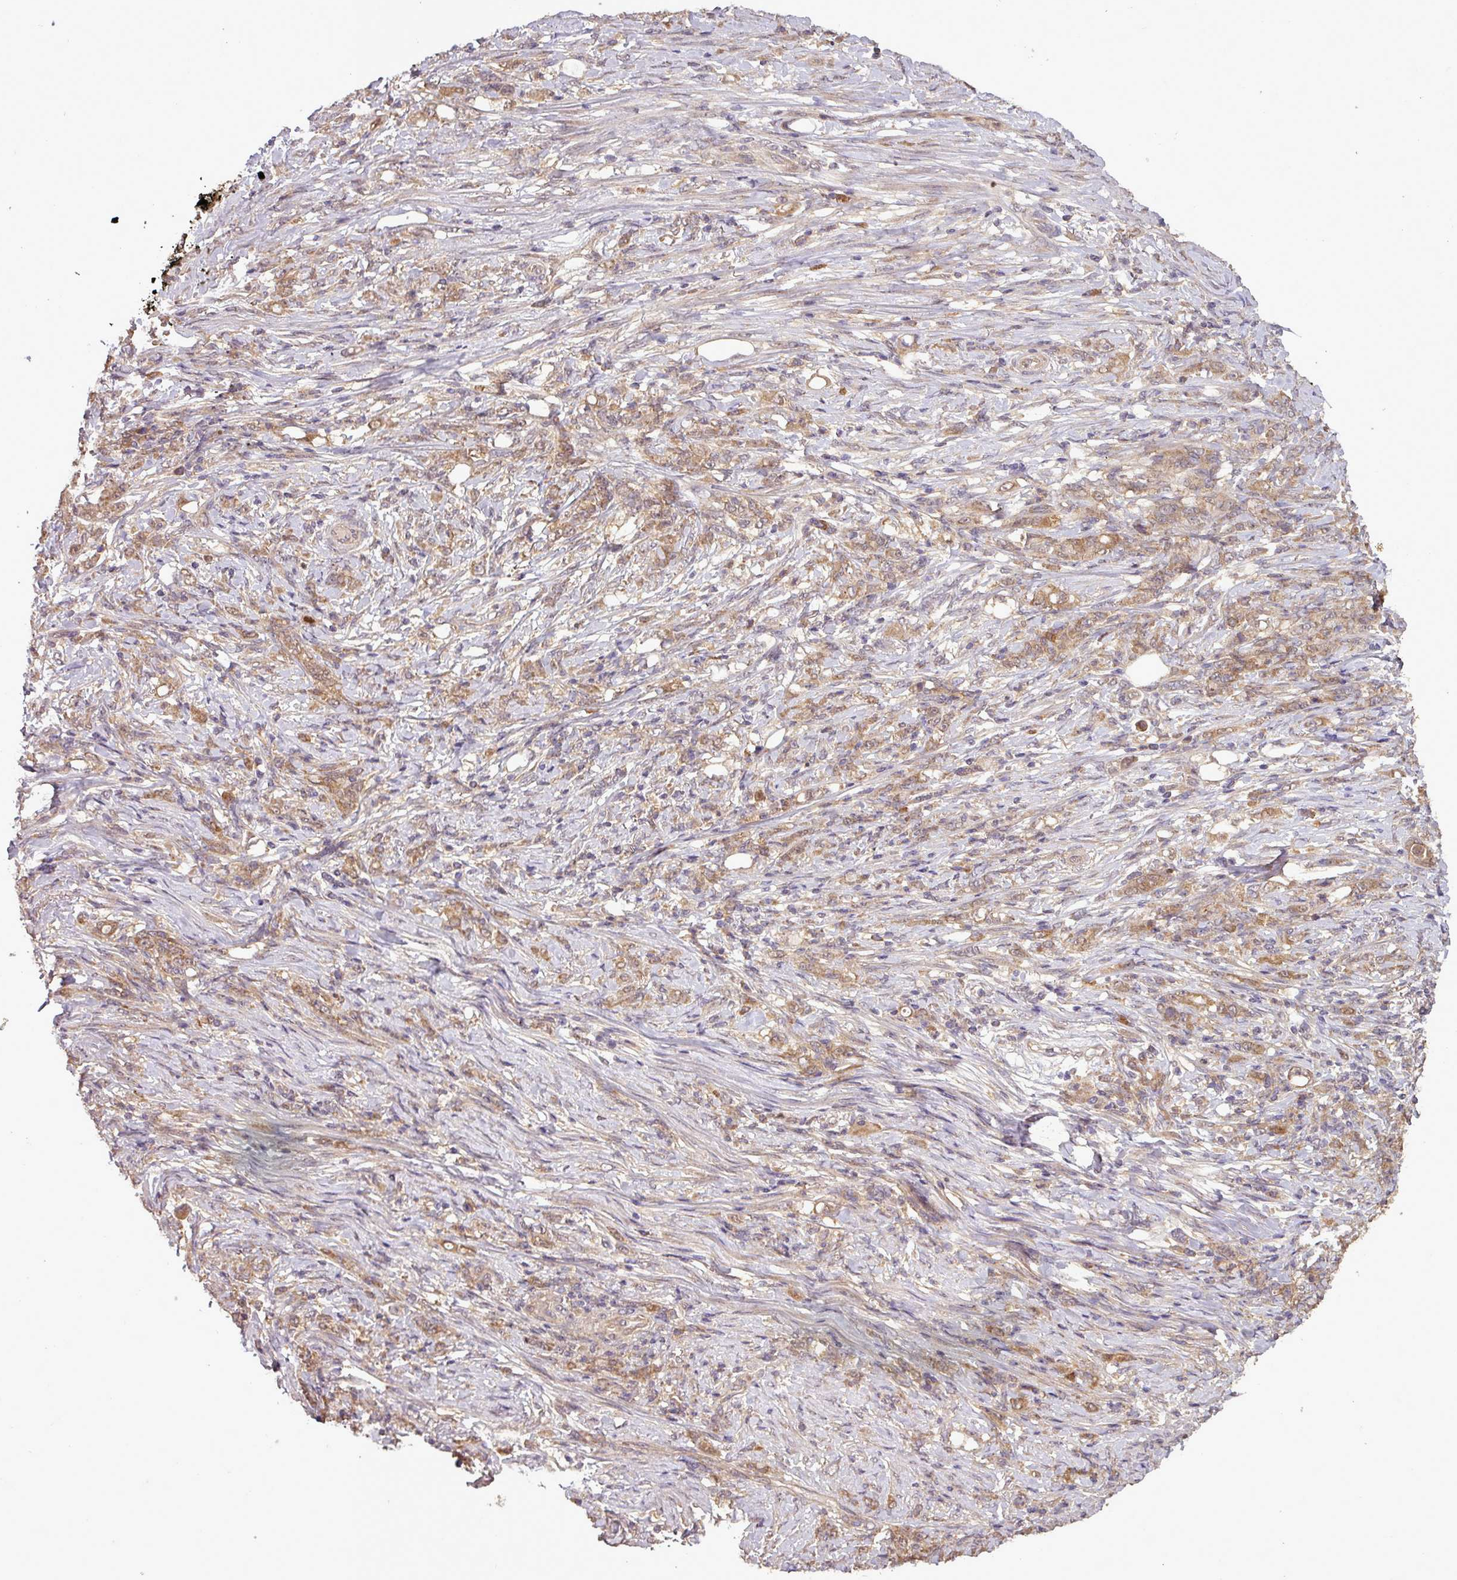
{"staining": {"intensity": "weak", "quantity": ">75%", "location": "cytoplasmic/membranous"}, "tissue": "stomach cancer", "cell_type": "Tumor cells", "image_type": "cancer", "snomed": [{"axis": "morphology", "description": "Adenocarcinoma, NOS"}, {"axis": "topography", "description": "Stomach"}], "caption": "Human stomach adenocarcinoma stained for a protein (brown) shows weak cytoplasmic/membranous positive staining in about >75% of tumor cells.", "gene": "NT5C3A", "patient": {"sex": "female", "age": 79}}